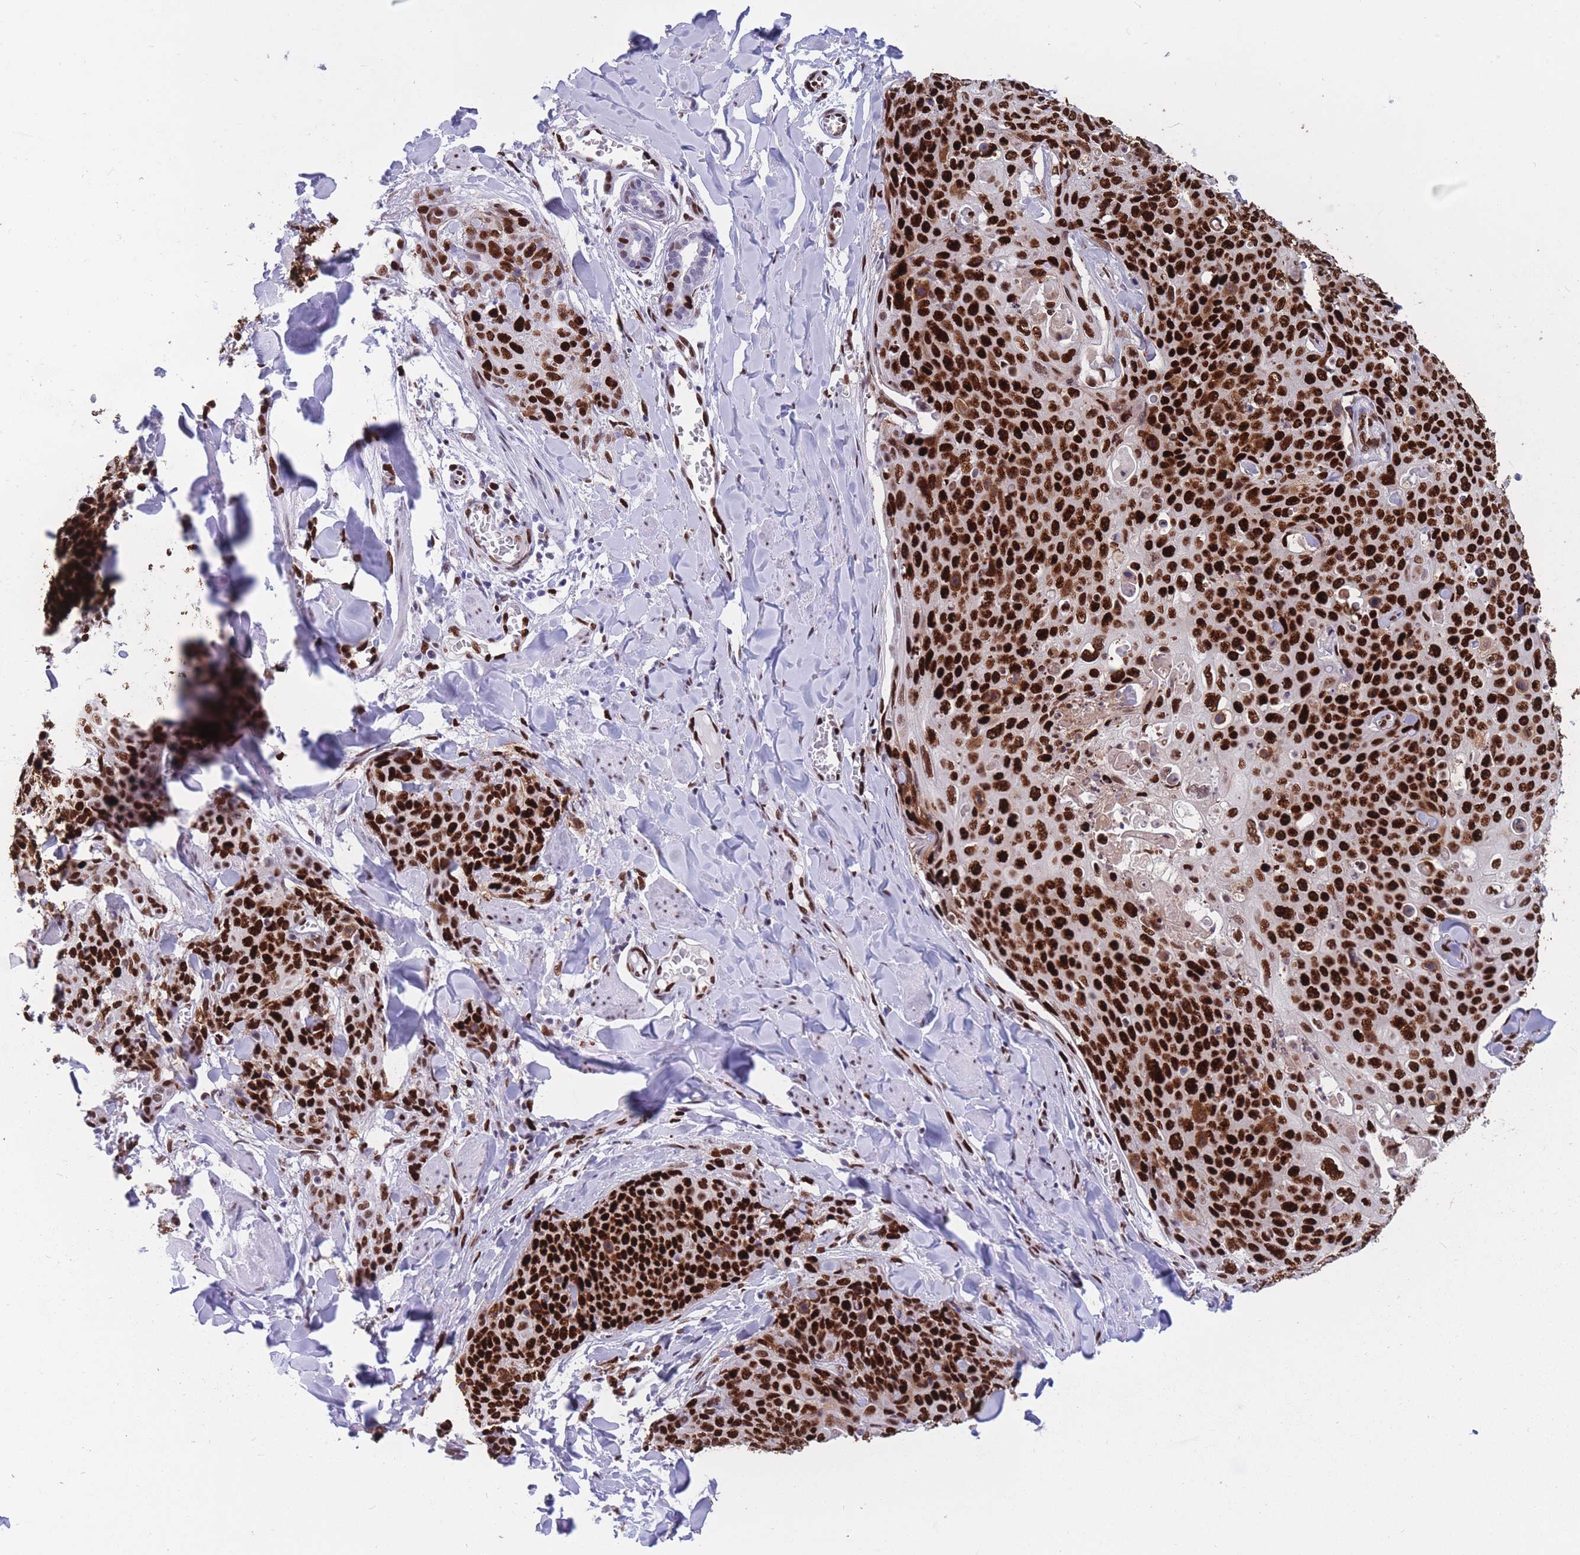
{"staining": {"intensity": "strong", "quantity": ">75%", "location": "nuclear"}, "tissue": "skin cancer", "cell_type": "Tumor cells", "image_type": "cancer", "snomed": [{"axis": "morphology", "description": "Squamous cell carcinoma, NOS"}, {"axis": "topography", "description": "Skin"}, {"axis": "topography", "description": "Vulva"}], "caption": "This micrograph shows skin cancer stained with IHC to label a protein in brown. The nuclear of tumor cells show strong positivity for the protein. Nuclei are counter-stained blue.", "gene": "NASP", "patient": {"sex": "female", "age": 85}}